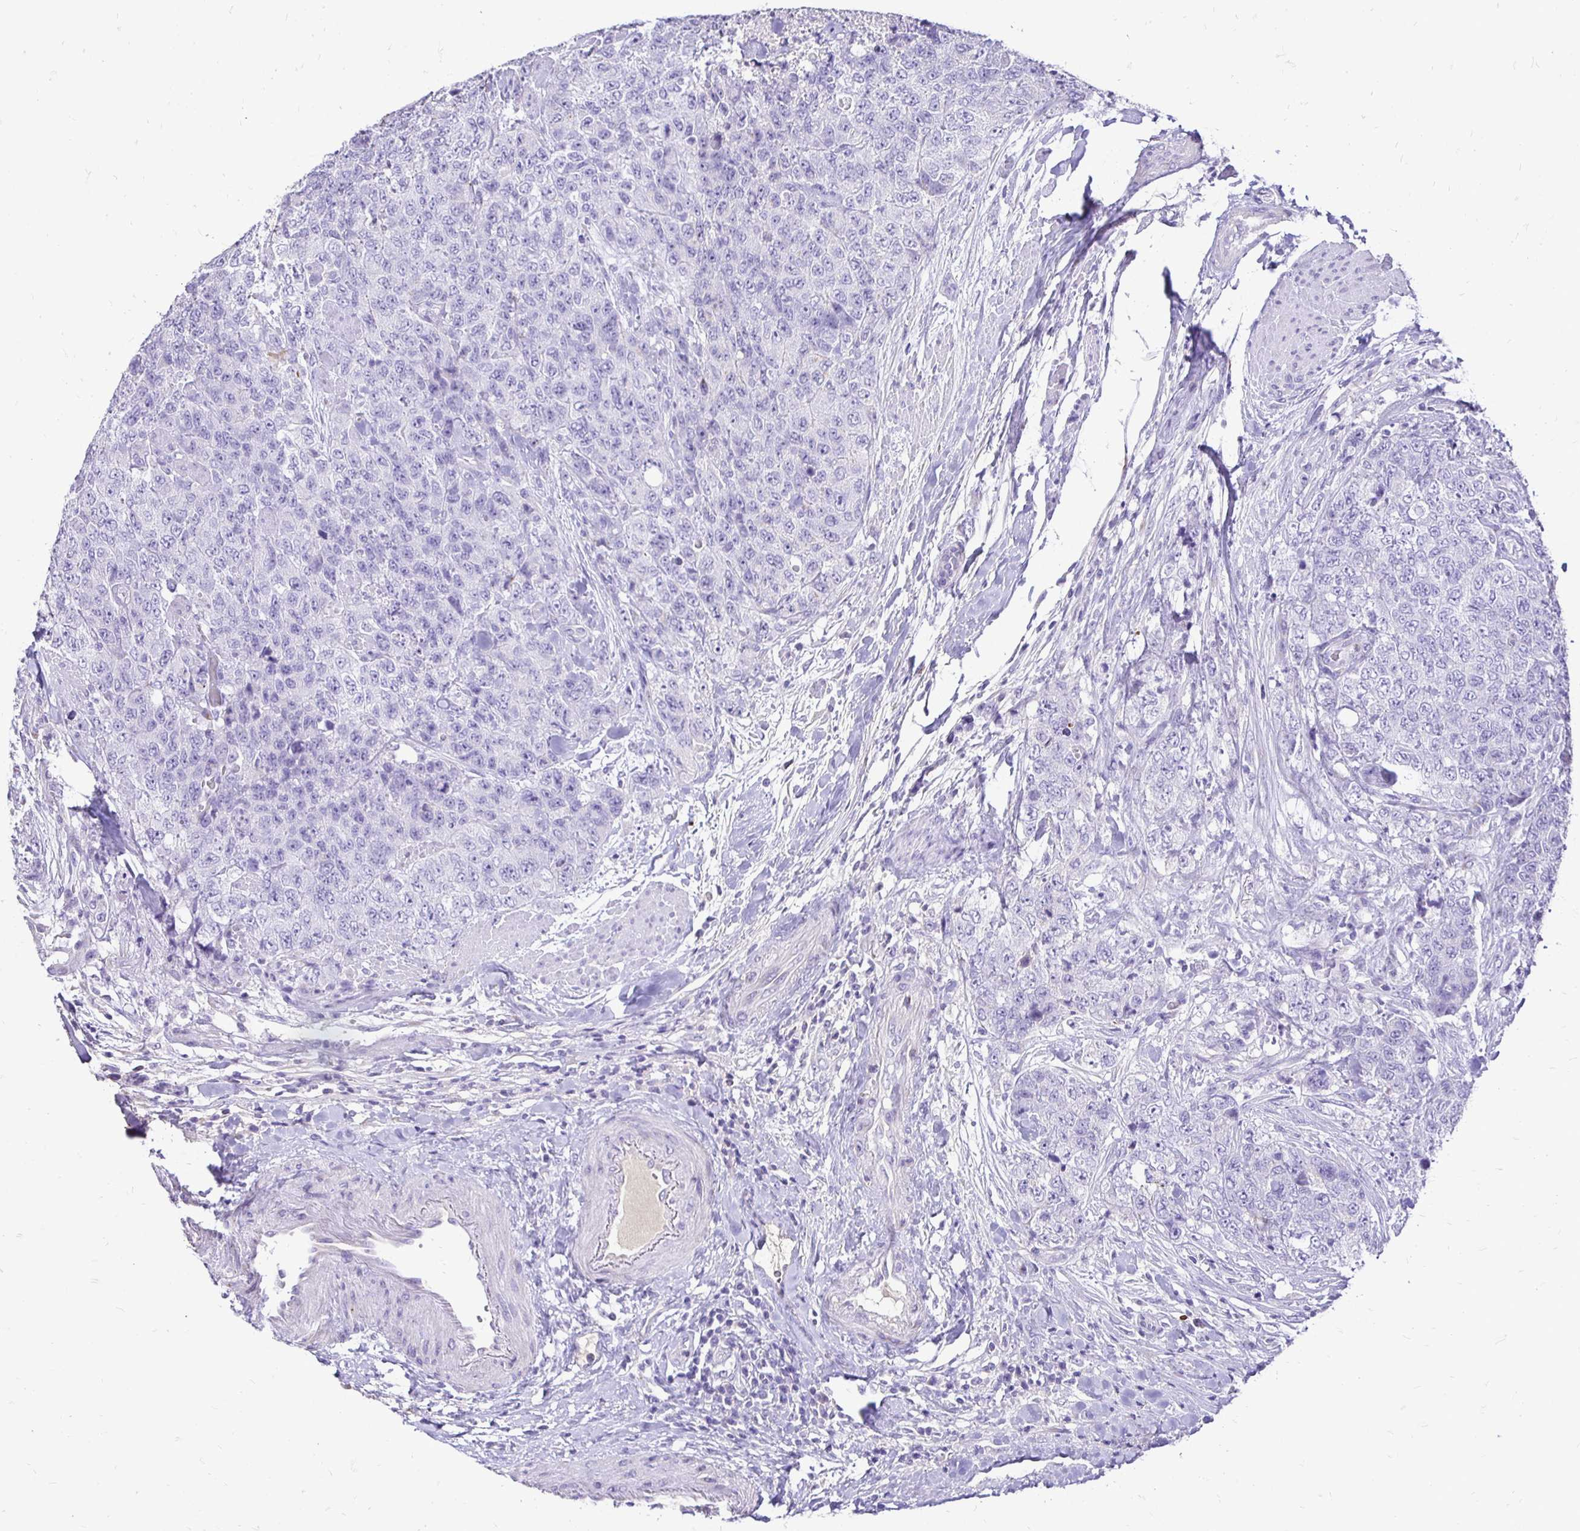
{"staining": {"intensity": "negative", "quantity": "none", "location": "none"}, "tissue": "urothelial cancer", "cell_type": "Tumor cells", "image_type": "cancer", "snomed": [{"axis": "morphology", "description": "Urothelial carcinoma, High grade"}, {"axis": "topography", "description": "Urinary bladder"}], "caption": "The immunohistochemistry (IHC) micrograph has no significant positivity in tumor cells of urothelial cancer tissue.", "gene": "TAF1D", "patient": {"sex": "female", "age": 78}}